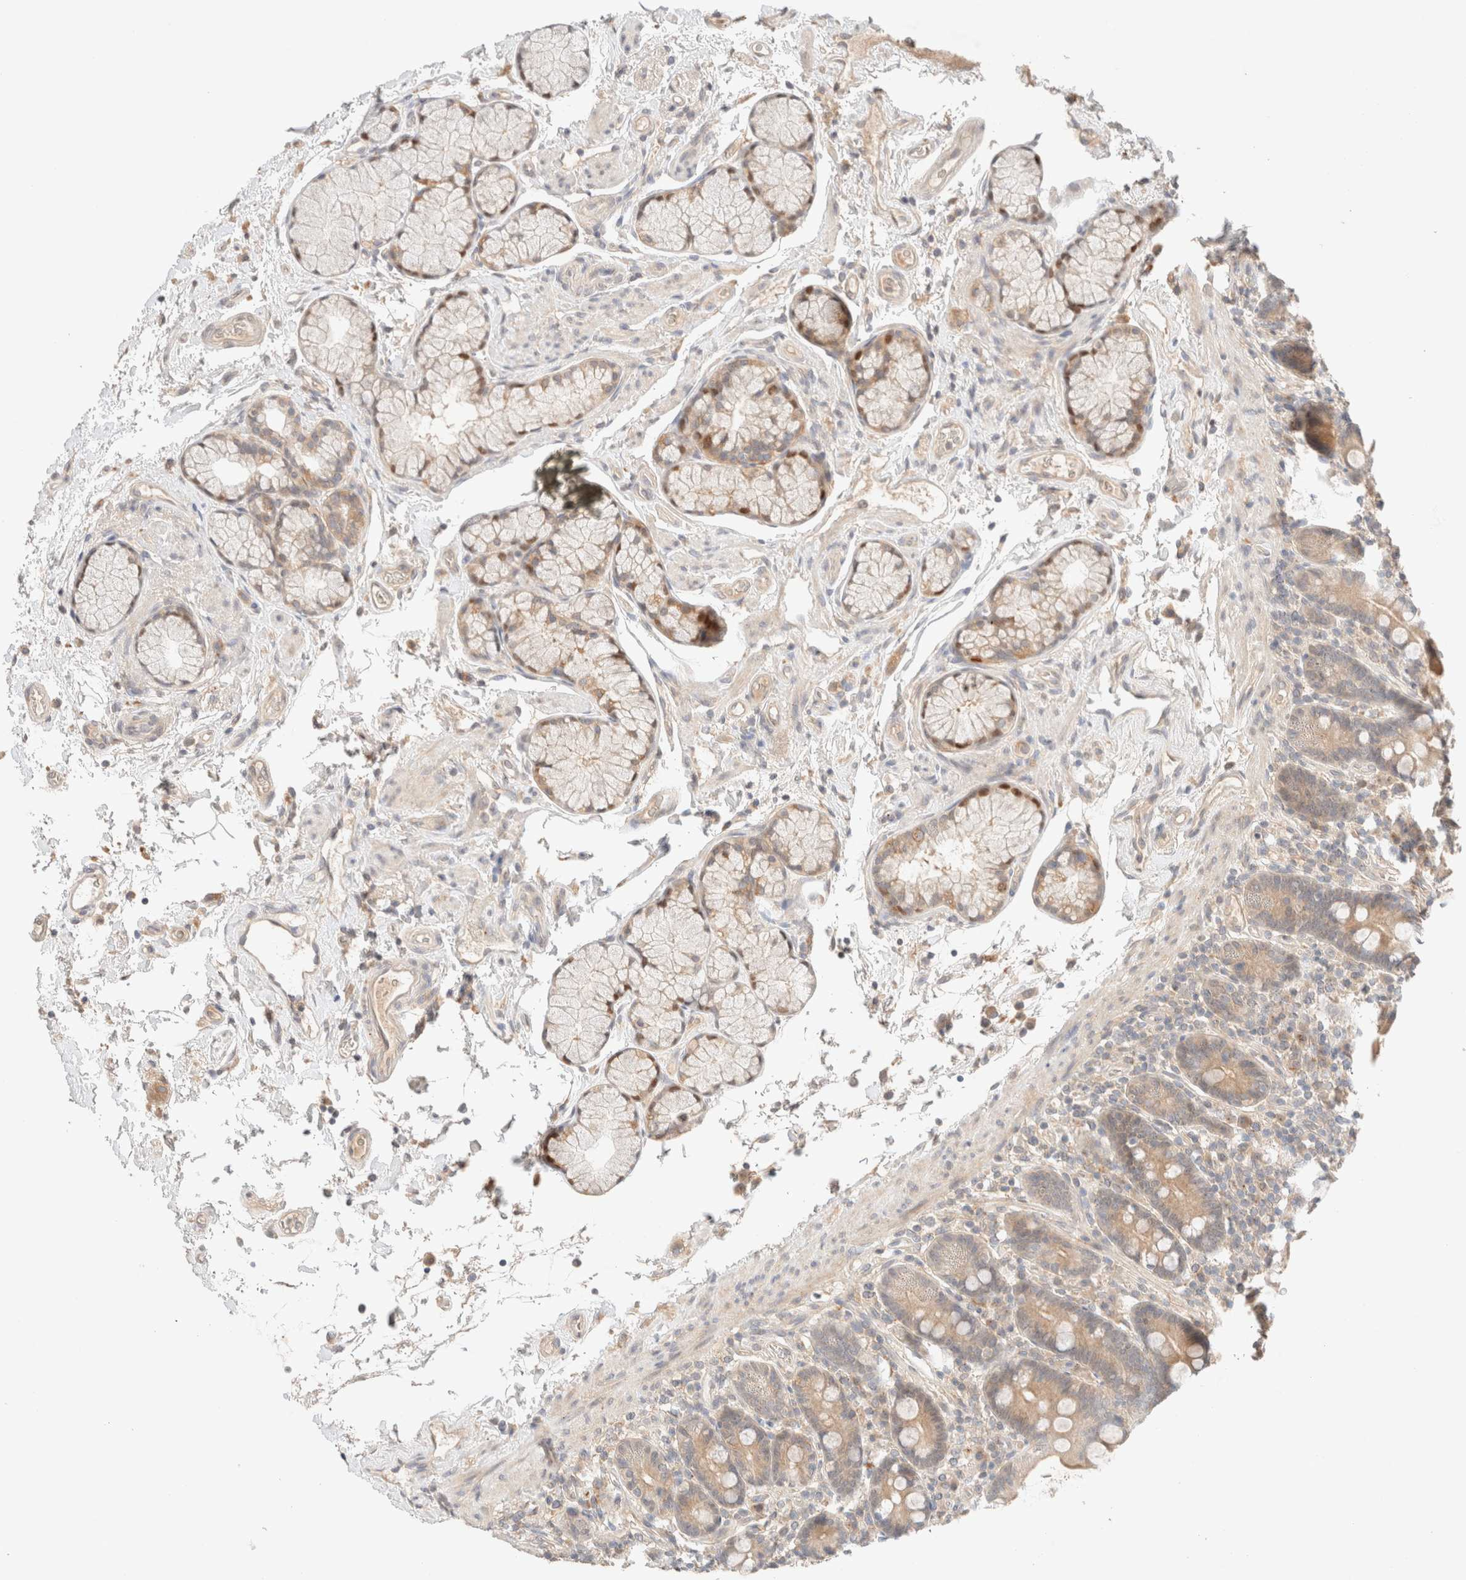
{"staining": {"intensity": "weak", "quantity": ">75%", "location": "cytoplasmic/membranous"}, "tissue": "duodenum", "cell_type": "Glandular cells", "image_type": "normal", "snomed": [{"axis": "morphology", "description": "Normal tissue, NOS"}, {"axis": "topography", "description": "Small intestine, NOS"}], "caption": "Immunohistochemistry (IHC) photomicrograph of benign duodenum stained for a protein (brown), which reveals low levels of weak cytoplasmic/membranous staining in approximately >75% of glandular cells.", "gene": "SARM1", "patient": {"sex": "female", "age": 71}}